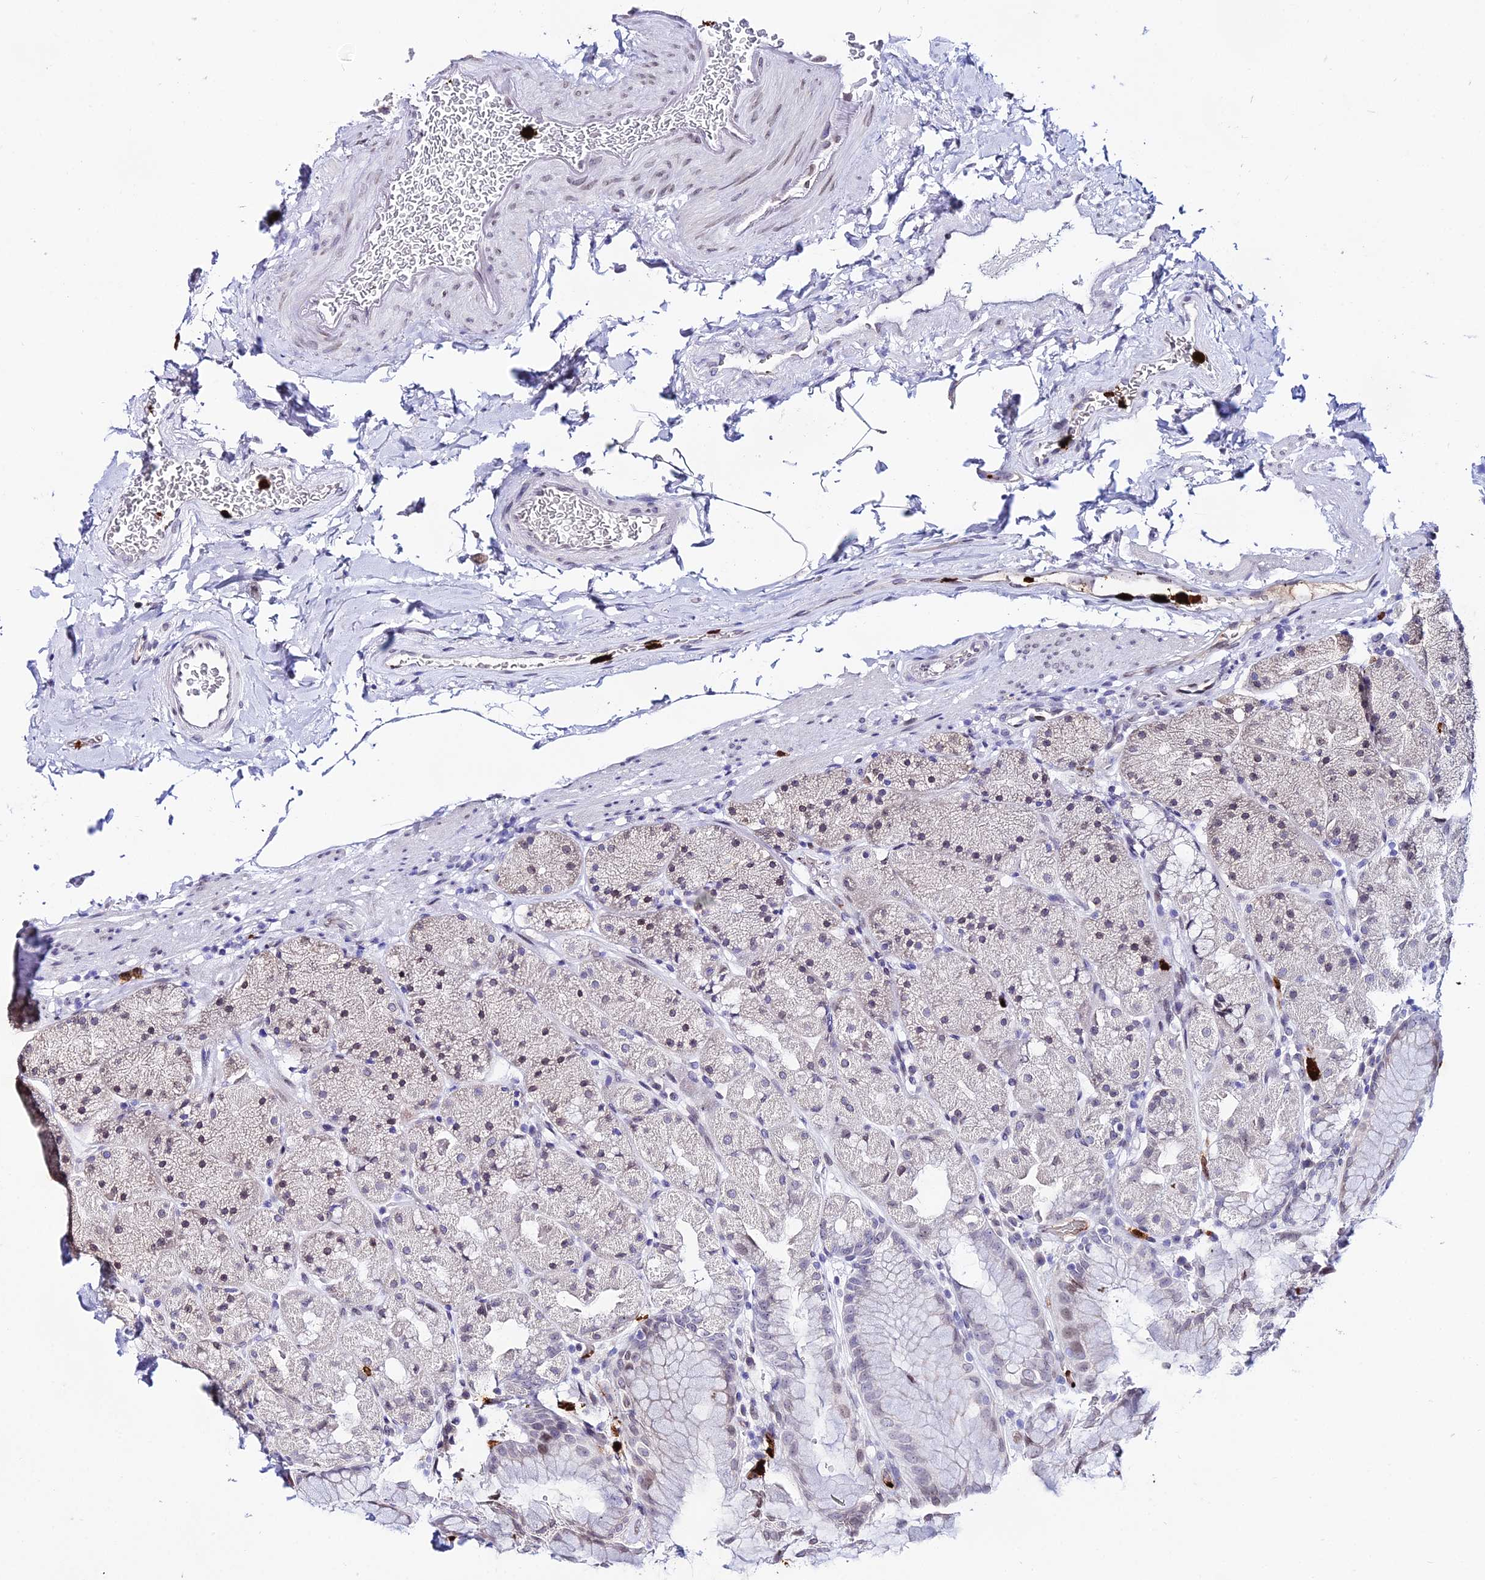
{"staining": {"intensity": "weak", "quantity": "<25%", "location": "nuclear"}, "tissue": "stomach", "cell_type": "Glandular cells", "image_type": "normal", "snomed": [{"axis": "morphology", "description": "Normal tissue, NOS"}, {"axis": "topography", "description": "Stomach, upper"}, {"axis": "topography", "description": "Stomach, lower"}], "caption": "Immunohistochemistry photomicrograph of normal human stomach stained for a protein (brown), which demonstrates no positivity in glandular cells. Brightfield microscopy of IHC stained with DAB (brown) and hematoxylin (blue), captured at high magnification.", "gene": "MCM10", "patient": {"sex": "male", "age": 67}}